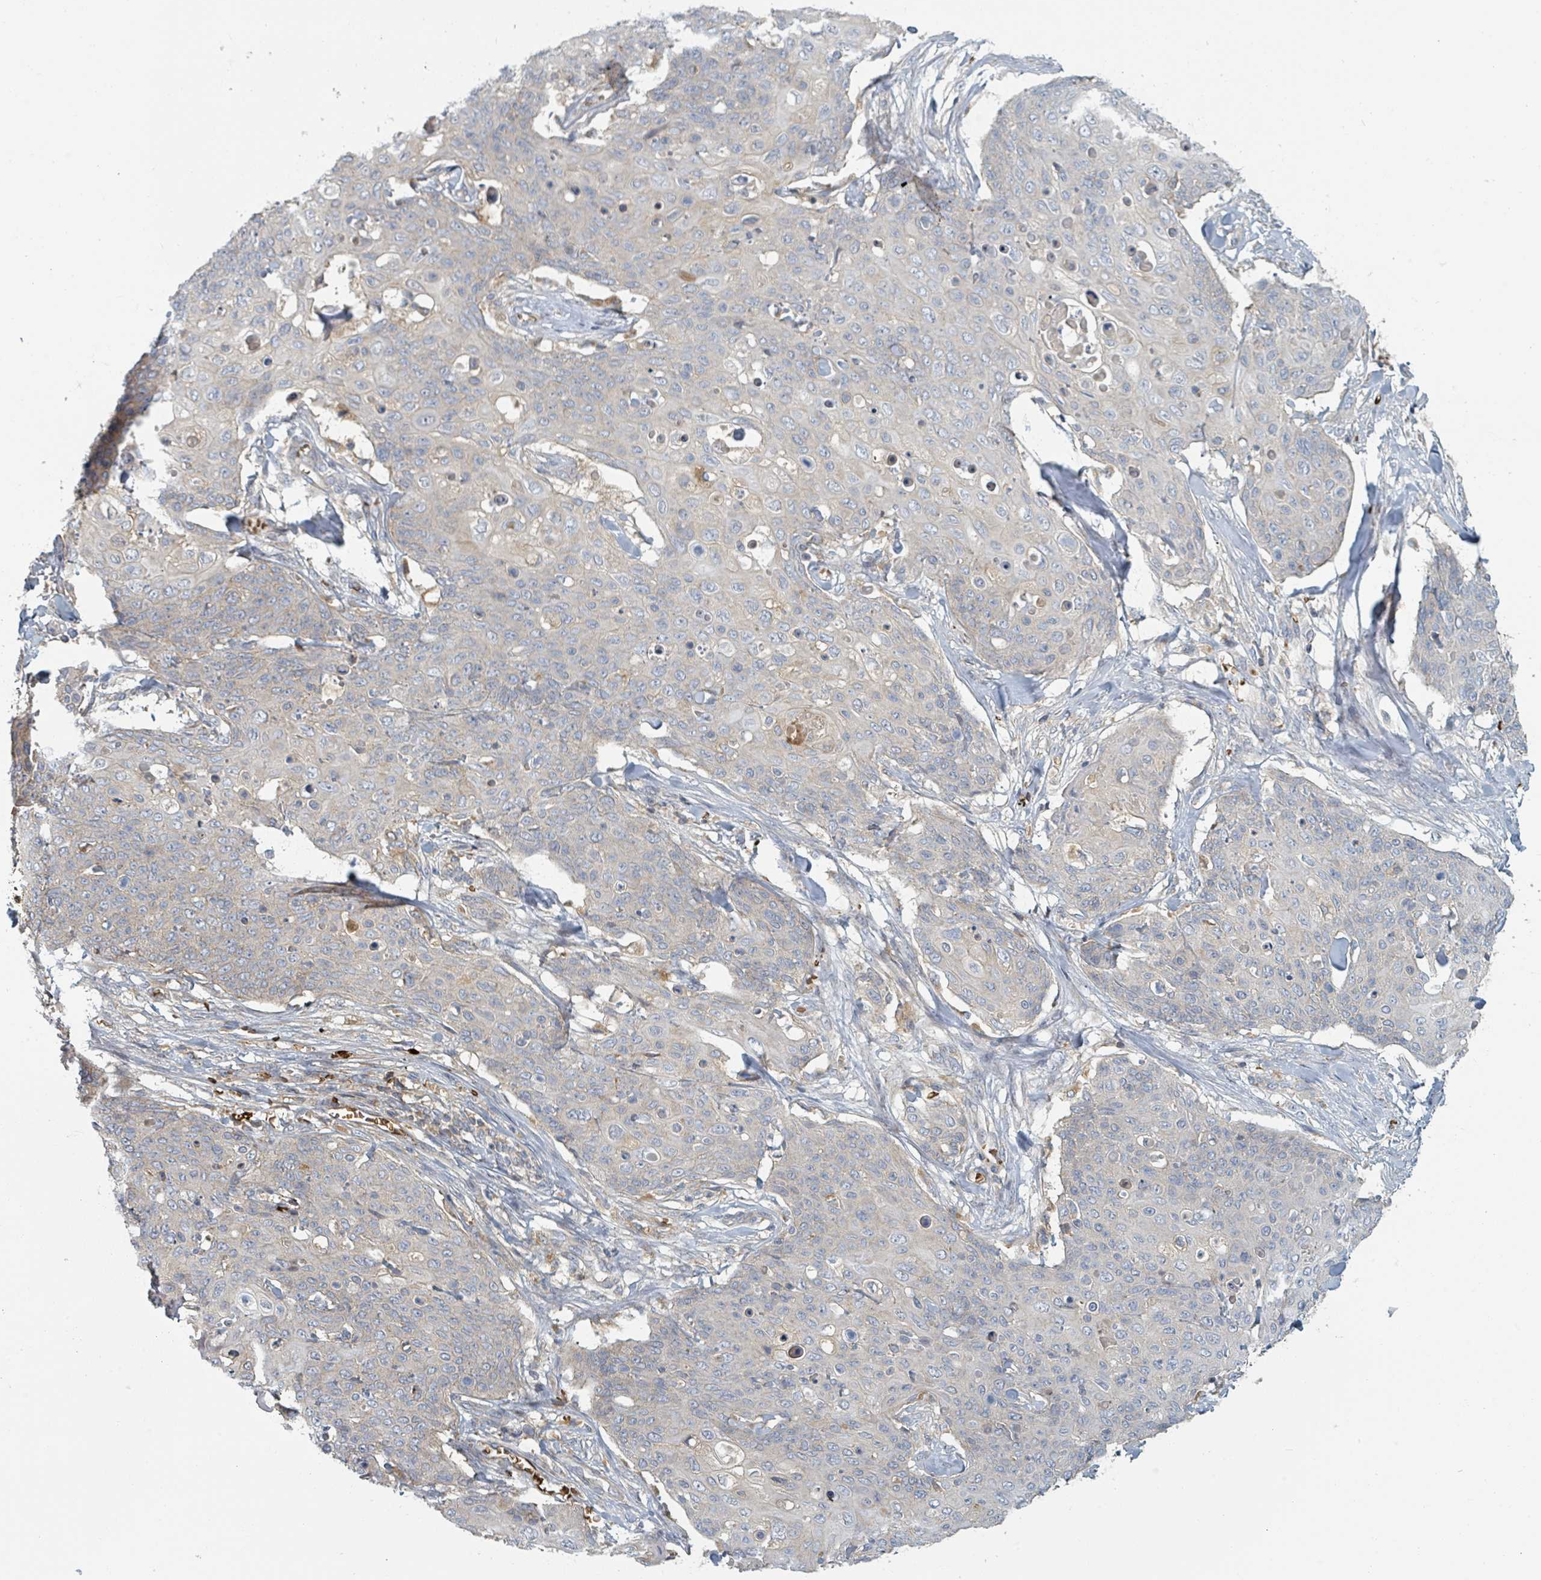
{"staining": {"intensity": "negative", "quantity": "none", "location": "none"}, "tissue": "skin cancer", "cell_type": "Tumor cells", "image_type": "cancer", "snomed": [{"axis": "morphology", "description": "Squamous cell carcinoma, NOS"}, {"axis": "topography", "description": "Skin"}, {"axis": "topography", "description": "Vulva"}], "caption": "Human skin squamous cell carcinoma stained for a protein using immunohistochemistry (IHC) reveals no positivity in tumor cells.", "gene": "TRPC4AP", "patient": {"sex": "female", "age": 85}}